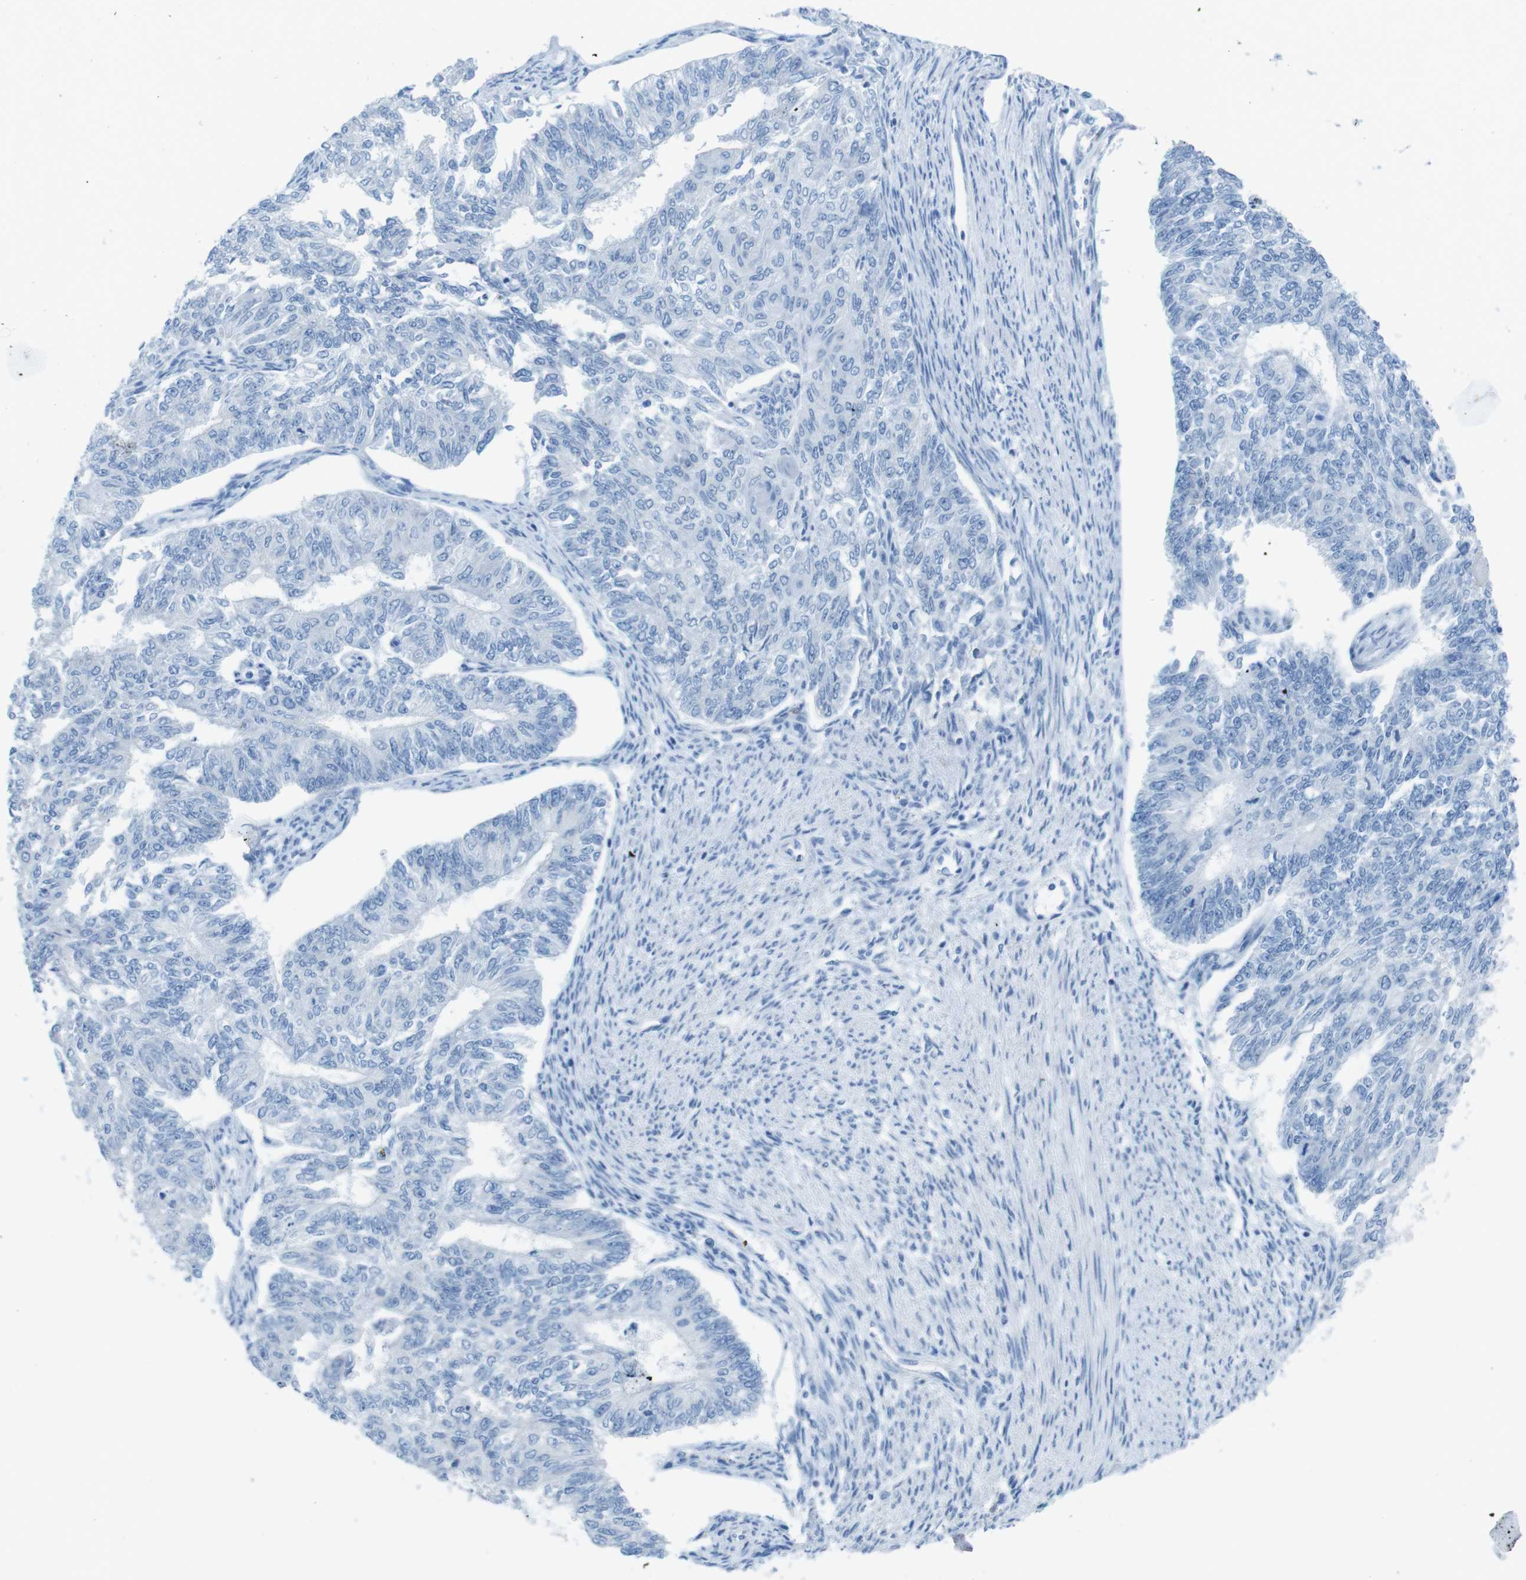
{"staining": {"intensity": "negative", "quantity": "none", "location": "none"}, "tissue": "endometrial cancer", "cell_type": "Tumor cells", "image_type": "cancer", "snomed": [{"axis": "morphology", "description": "Adenocarcinoma, NOS"}, {"axis": "topography", "description": "Endometrium"}], "caption": "Tumor cells are negative for brown protein staining in endometrial adenocarcinoma.", "gene": "GAP43", "patient": {"sex": "female", "age": 32}}